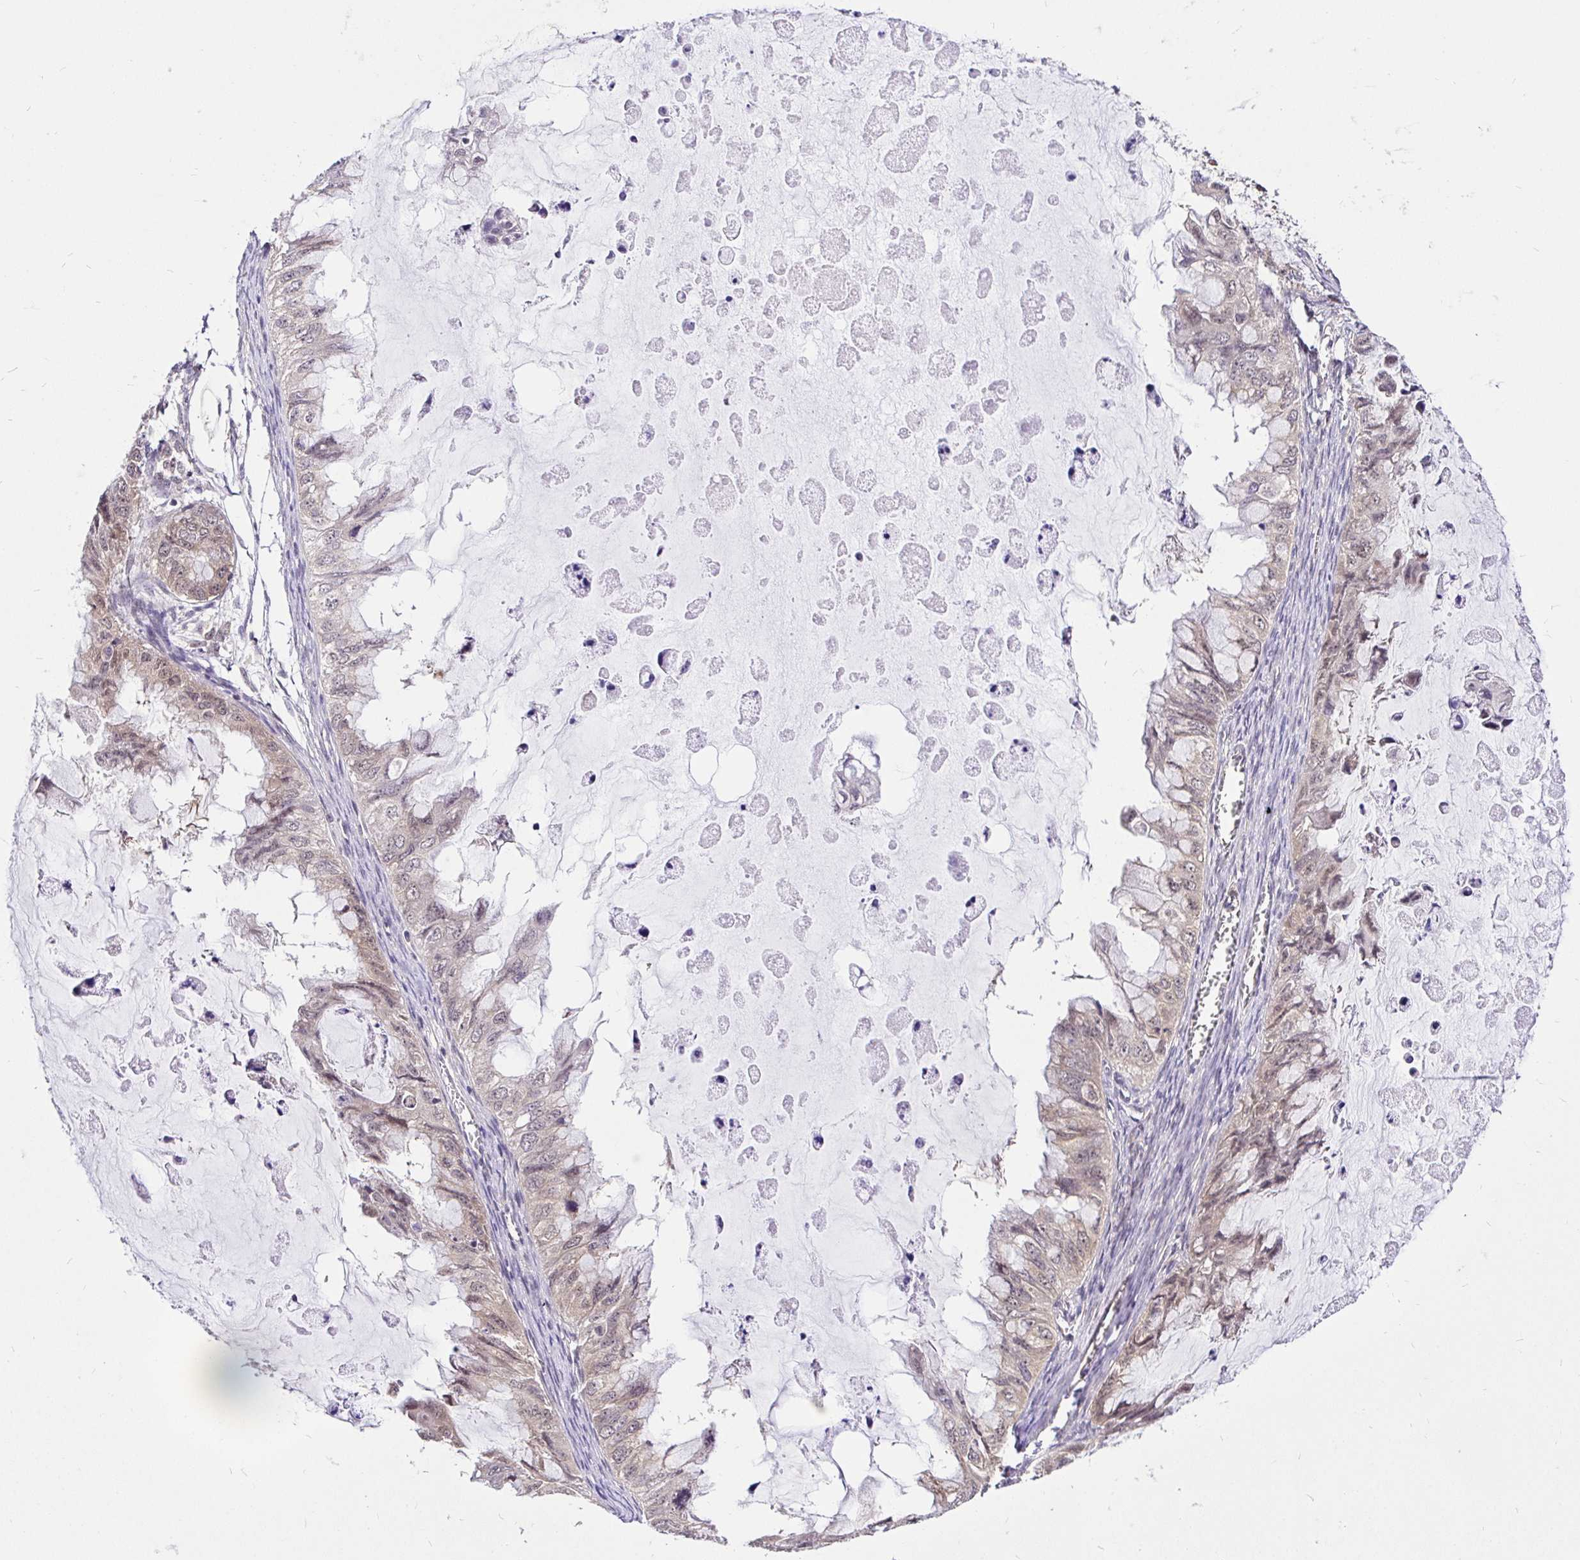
{"staining": {"intensity": "weak", "quantity": "25%-75%", "location": "cytoplasmic/membranous,nuclear"}, "tissue": "ovarian cancer", "cell_type": "Tumor cells", "image_type": "cancer", "snomed": [{"axis": "morphology", "description": "Cystadenocarcinoma, mucinous, NOS"}, {"axis": "topography", "description": "Ovary"}], "caption": "This is an image of IHC staining of ovarian cancer (mucinous cystadenocarcinoma), which shows weak positivity in the cytoplasmic/membranous and nuclear of tumor cells.", "gene": "UBE2M", "patient": {"sex": "female", "age": 72}}